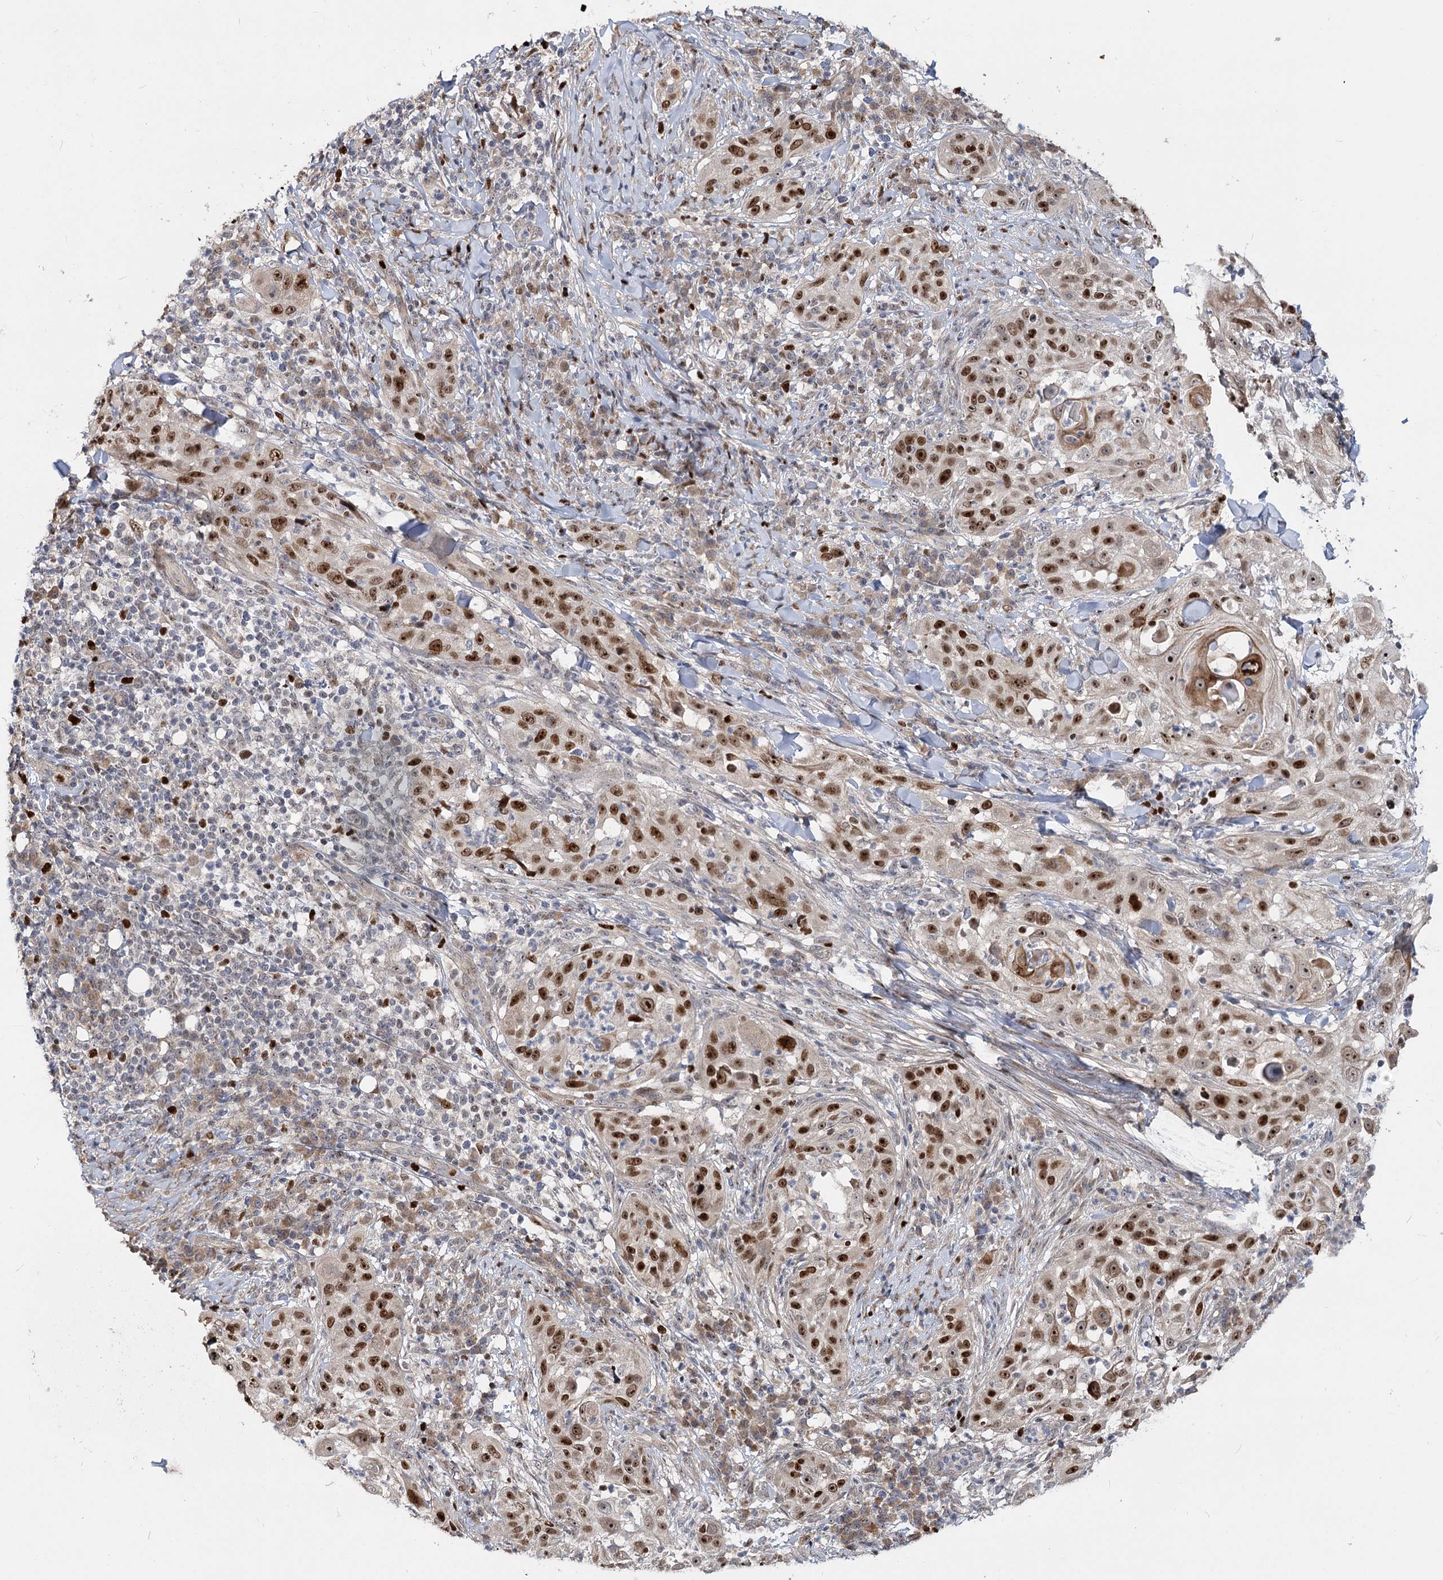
{"staining": {"intensity": "strong", "quantity": ">75%", "location": "nuclear"}, "tissue": "skin cancer", "cell_type": "Tumor cells", "image_type": "cancer", "snomed": [{"axis": "morphology", "description": "Squamous cell carcinoma, NOS"}, {"axis": "topography", "description": "Skin"}], "caption": "Squamous cell carcinoma (skin) stained for a protein (brown) reveals strong nuclear positive staining in about >75% of tumor cells.", "gene": "PIK3C2A", "patient": {"sex": "female", "age": 44}}